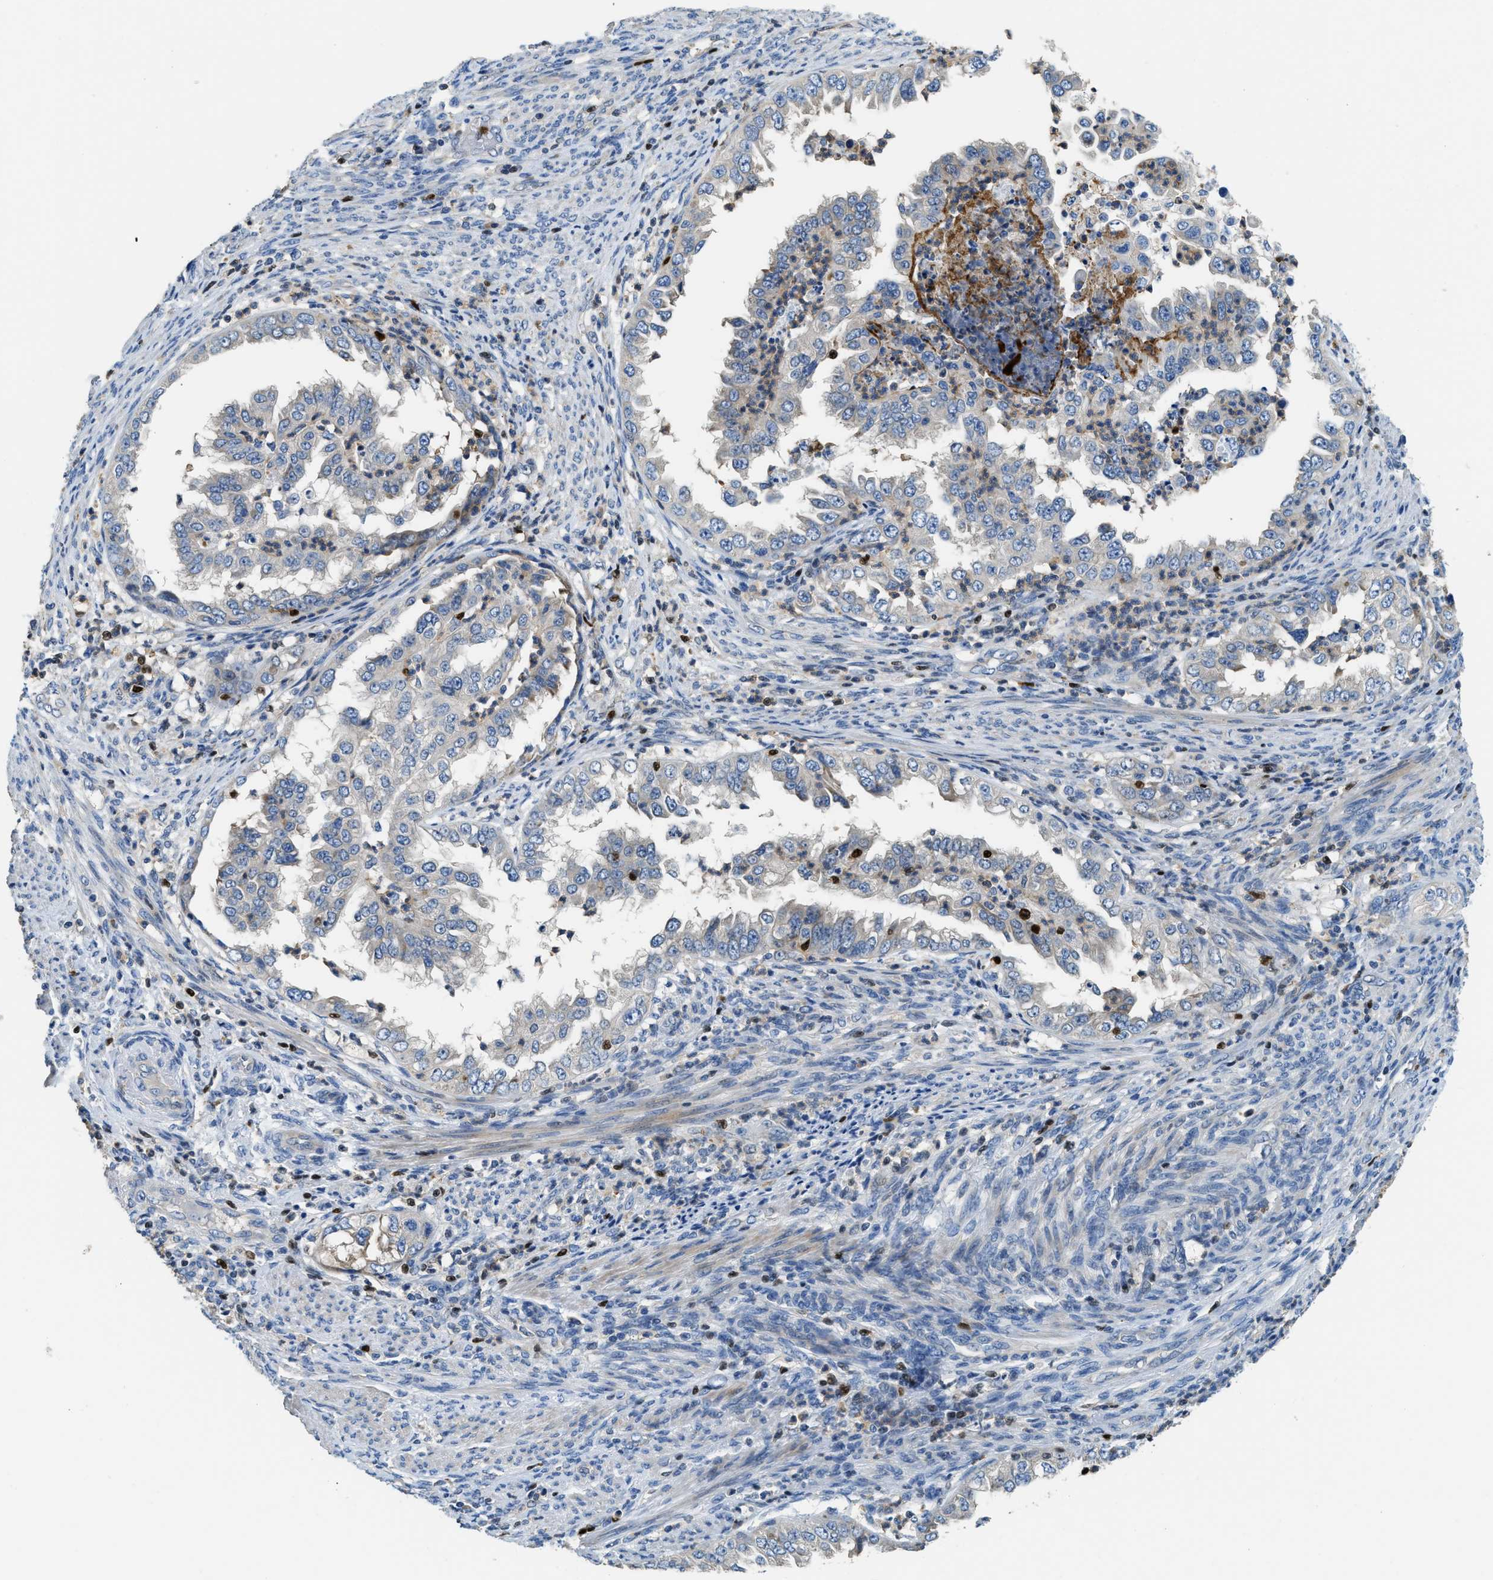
{"staining": {"intensity": "negative", "quantity": "none", "location": "none"}, "tissue": "endometrial cancer", "cell_type": "Tumor cells", "image_type": "cancer", "snomed": [{"axis": "morphology", "description": "Adenocarcinoma, NOS"}, {"axis": "topography", "description": "Endometrium"}], "caption": "Endometrial adenocarcinoma was stained to show a protein in brown. There is no significant positivity in tumor cells. The staining is performed using DAB (3,3'-diaminobenzidine) brown chromogen with nuclei counter-stained in using hematoxylin.", "gene": "TOX", "patient": {"sex": "female", "age": 85}}